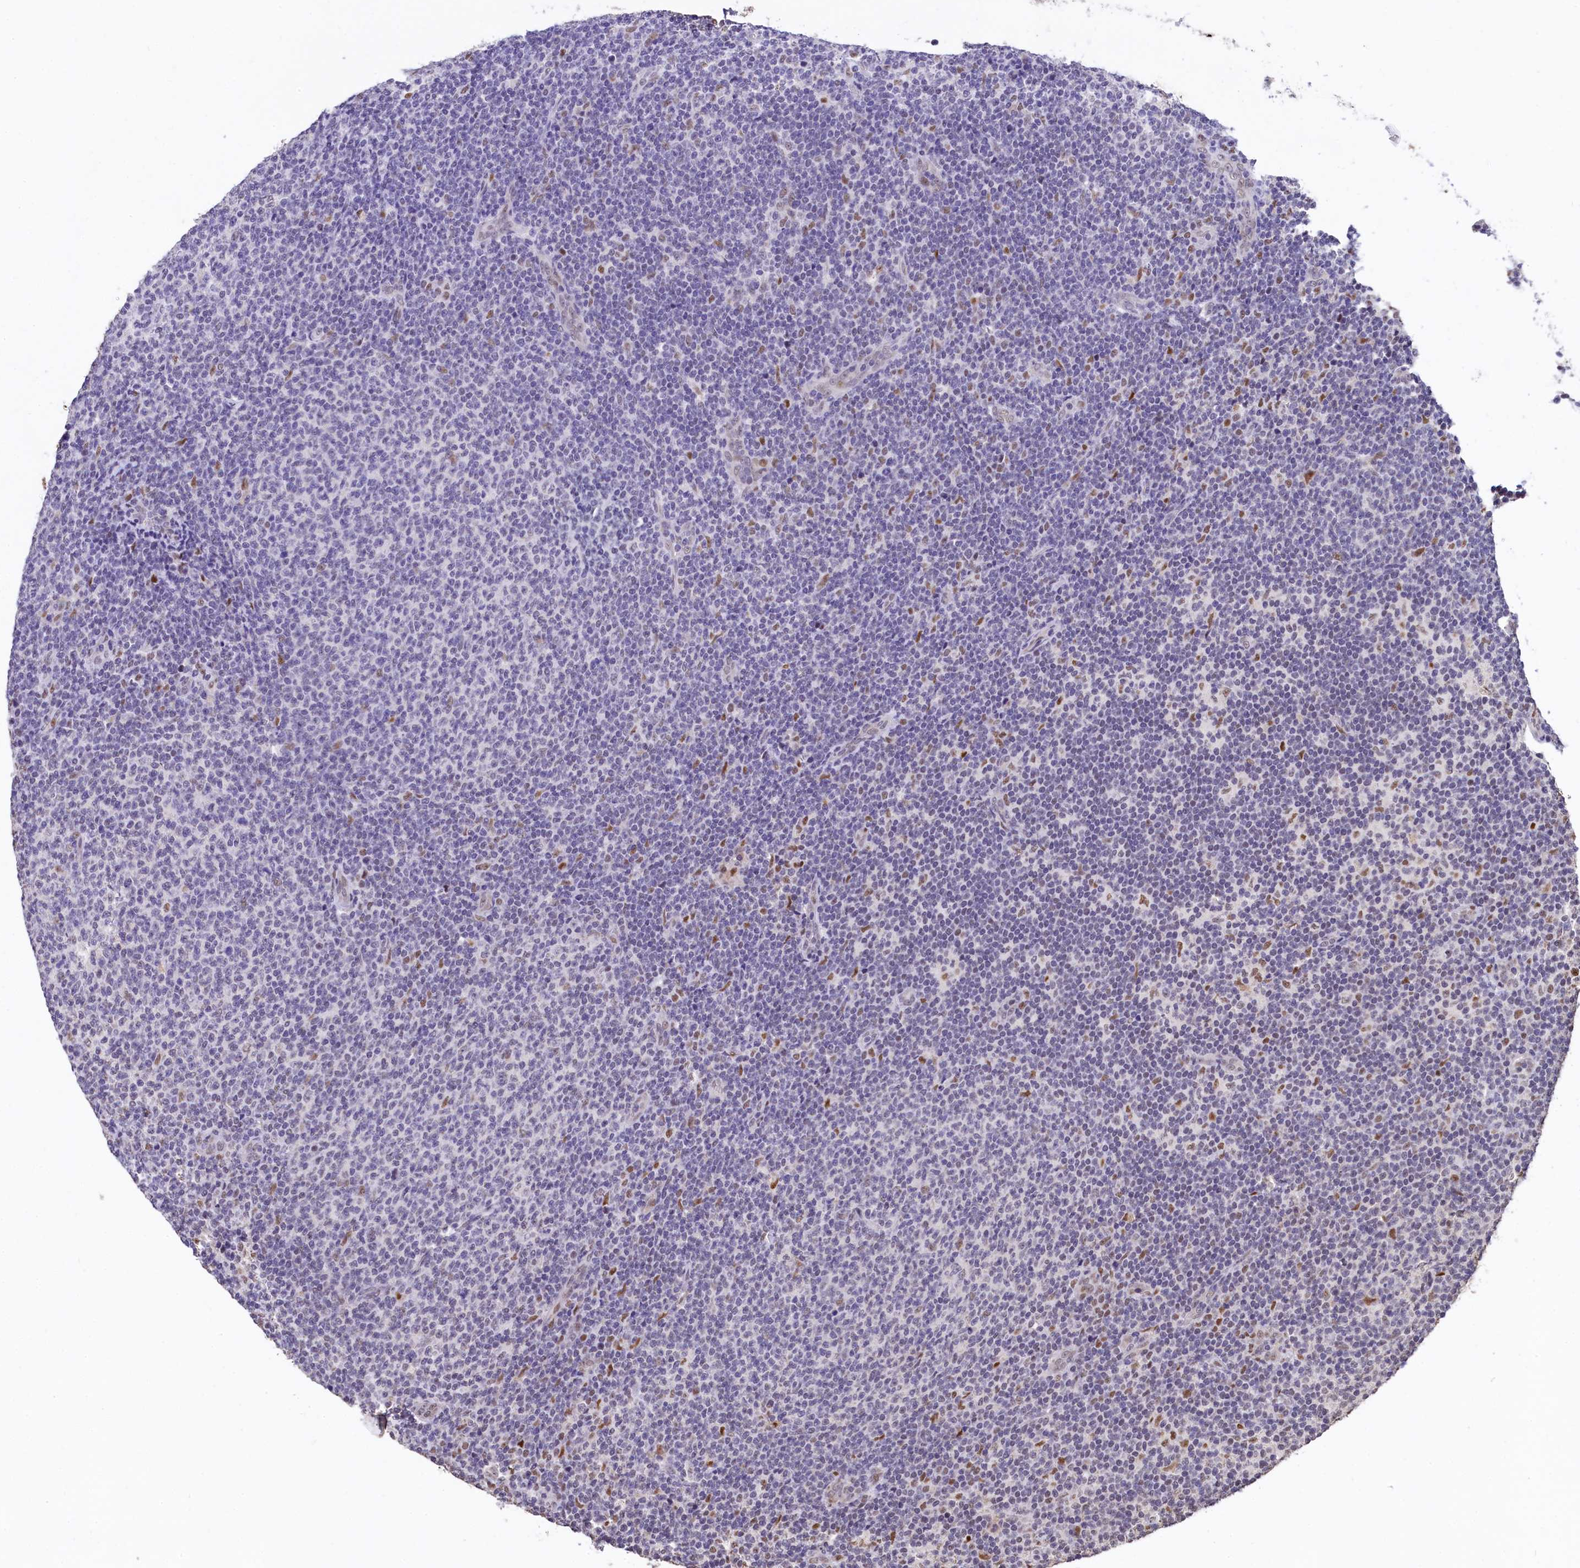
{"staining": {"intensity": "negative", "quantity": "none", "location": "none"}, "tissue": "lymphoma", "cell_type": "Tumor cells", "image_type": "cancer", "snomed": [{"axis": "morphology", "description": "Malignant lymphoma, non-Hodgkin's type, Low grade"}, {"axis": "topography", "description": "Lymph node"}], "caption": "Histopathology image shows no protein expression in tumor cells of lymphoma tissue.", "gene": "HECTD4", "patient": {"sex": "male", "age": 66}}